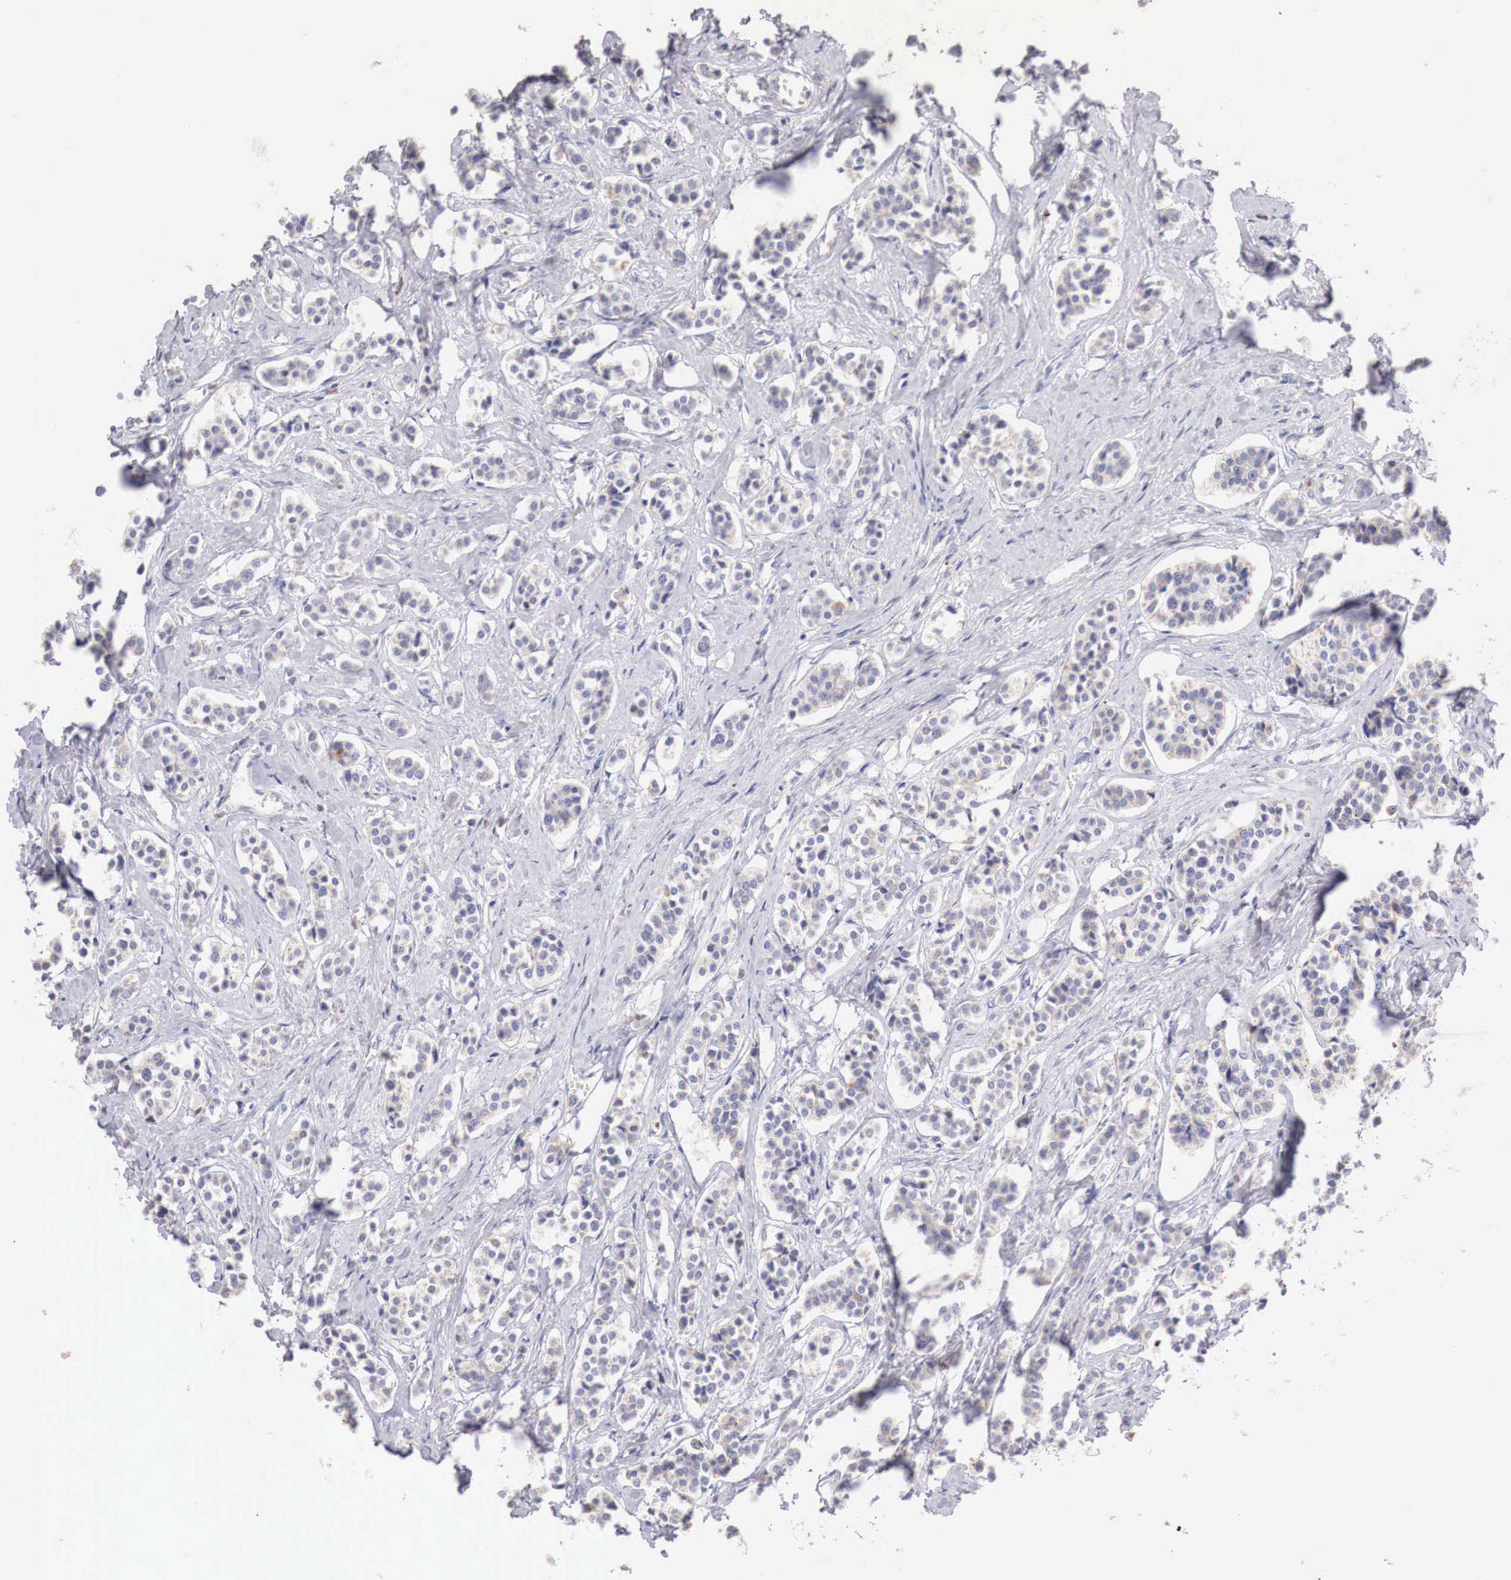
{"staining": {"intensity": "moderate", "quantity": "25%-75%", "location": "cytoplasmic/membranous"}, "tissue": "carcinoid", "cell_type": "Tumor cells", "image_type": "cancer", "snomed": [{"axis": "morphology", "description": "Carcinoid, malignant, NOS"}, {"axis": "topography", "description": "Small intestine"}], "caption": "Moderate cytoplasmic/membranous protein expression is appreciated in about 25%-75% of tumor cells in carcinoid.", "gene": "IDH3G", "patient": {"sex": "male", "age": 63}}